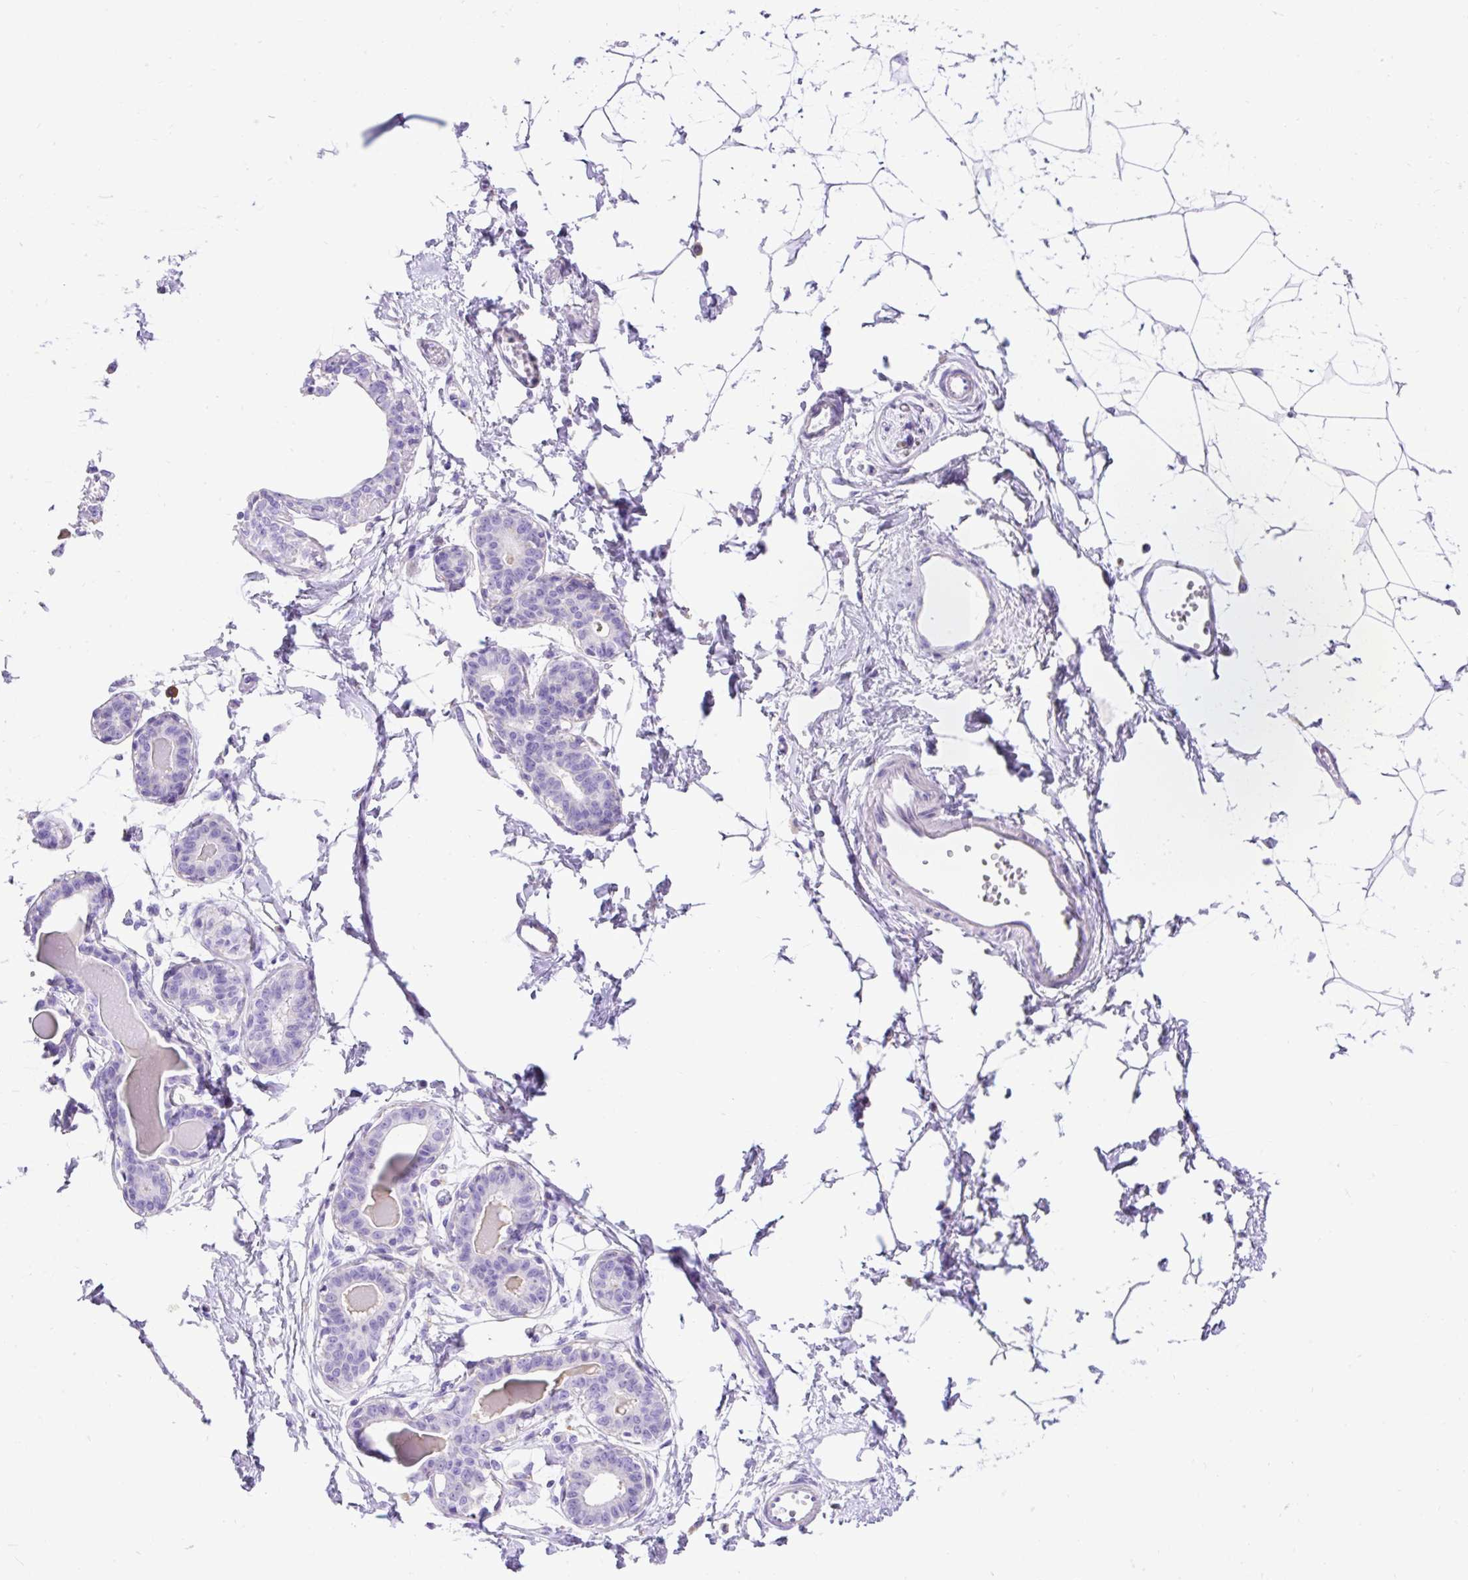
{"staining": {"intensity": "negative", "quantity": "none", "location": "none"}, "tissue": "breast", "cell_type": "Adipocytes", "image_type": "normal", "snomed": [{"axis": "morphology", "description": "Normal tissue, NOS"}, {"axis": "topography", "description": "Breast"}], "caption": "High power microscopy image of an IHC image of unremarkable breast, revealing no significant positivity in adipocytes. (Immunohistochemistry, brightfield microscopy, high magnification).", "gene": "HEXB", "patient": {"sex": "female", "age": 45}}